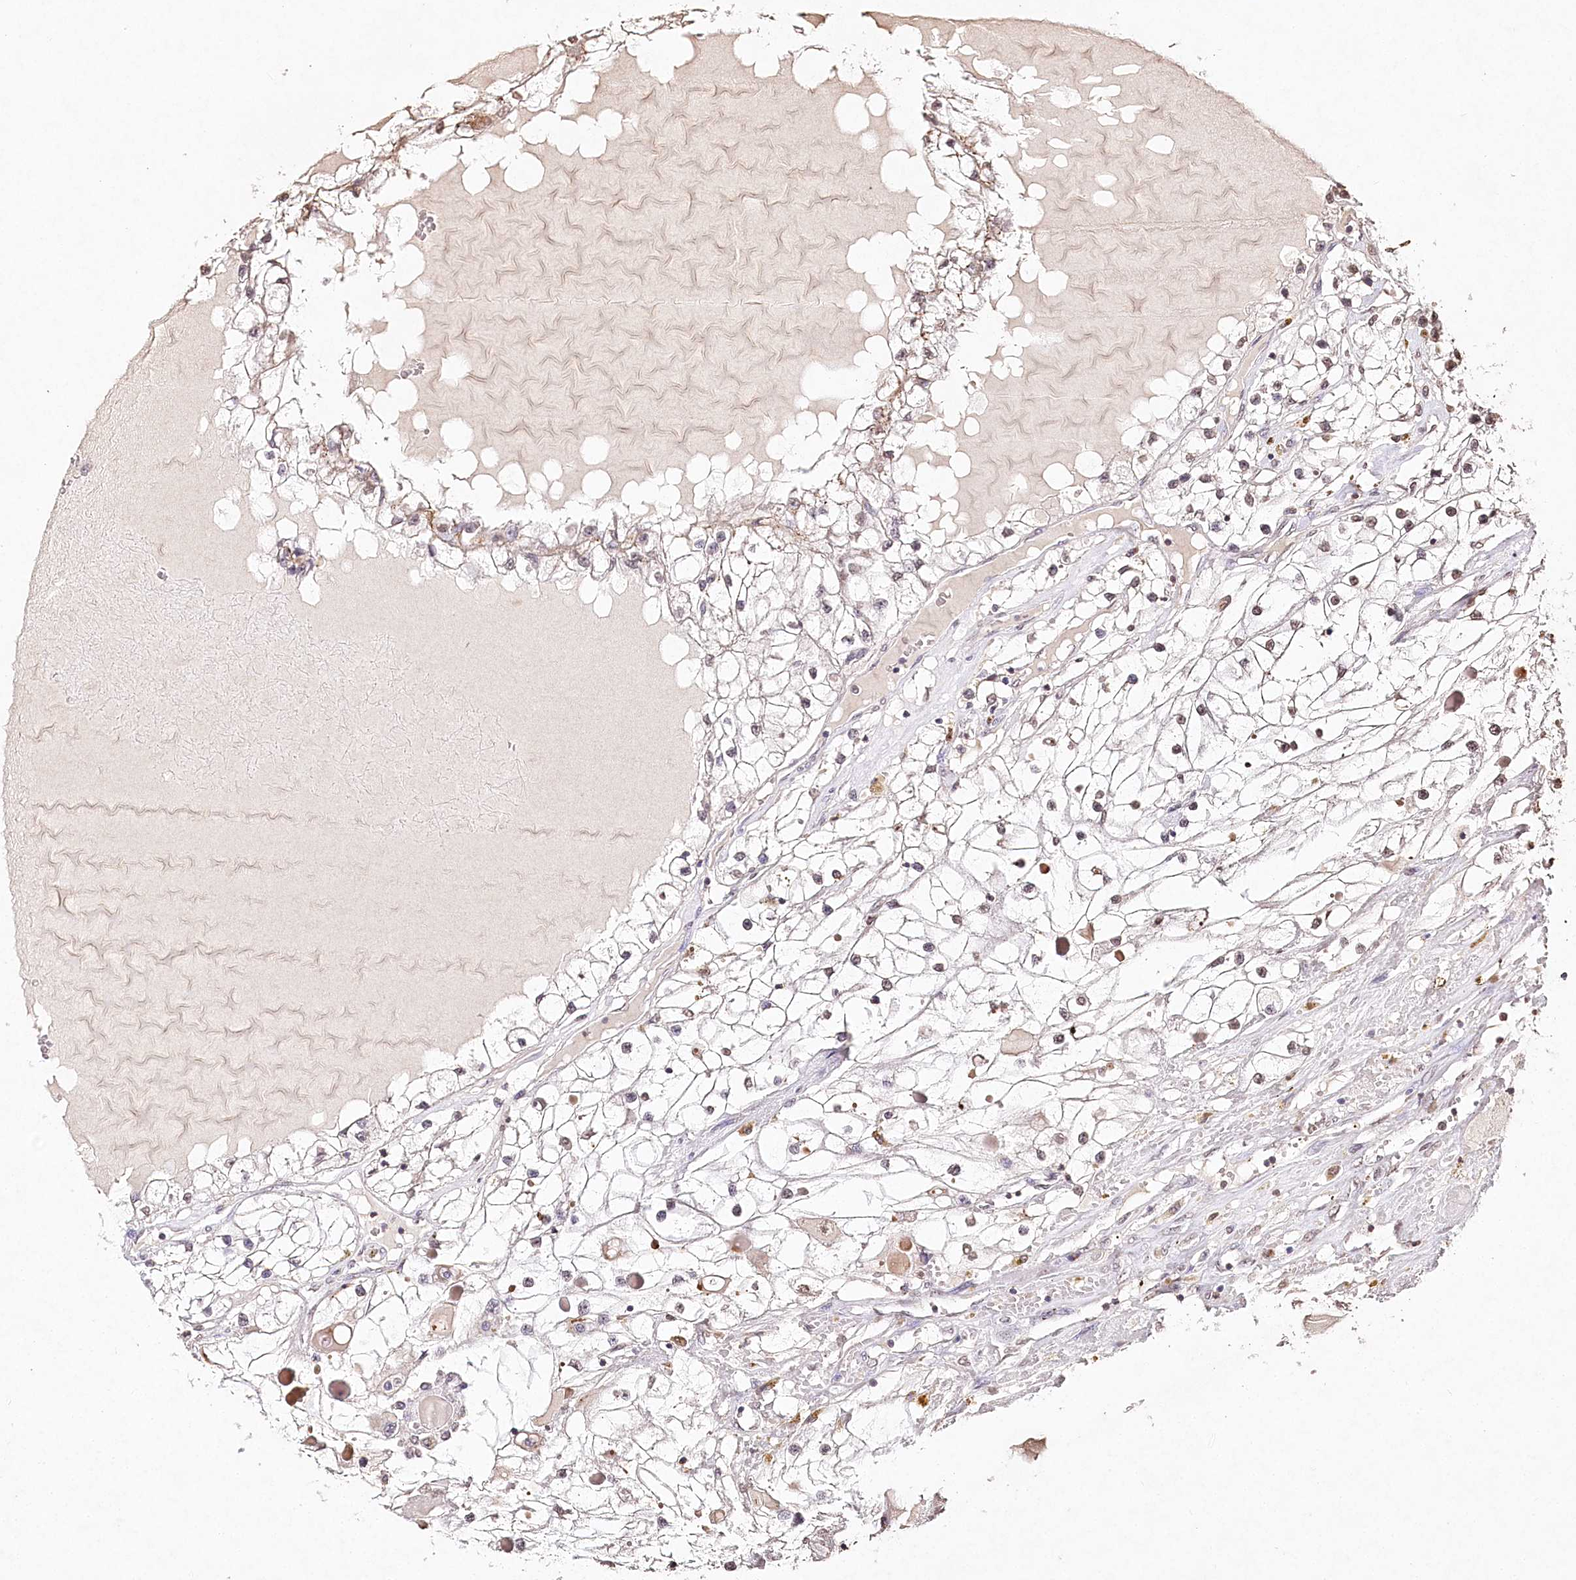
{"staining": {"intensity": "weak", "quantity": "25%-75%", "location": "nuclear"}, "tissue": "renal cancer", "cell_type": "Tumor cells", "image_type": "cancer", "snomed": [{"axis": "morphology", "description": "Adenocarcinoma, NOS"}, {"axis": "topography", "description": "Kidney"}], "caption": "High-power microscopy captured an immunohistochemistry histopathology image of adenocarcinoma (renal), revealing weak nuclear expression in approximately 25%-75% of tumor cells.", "gene": "DMXL1", "patient": {"sex": "male", "age": 68}}